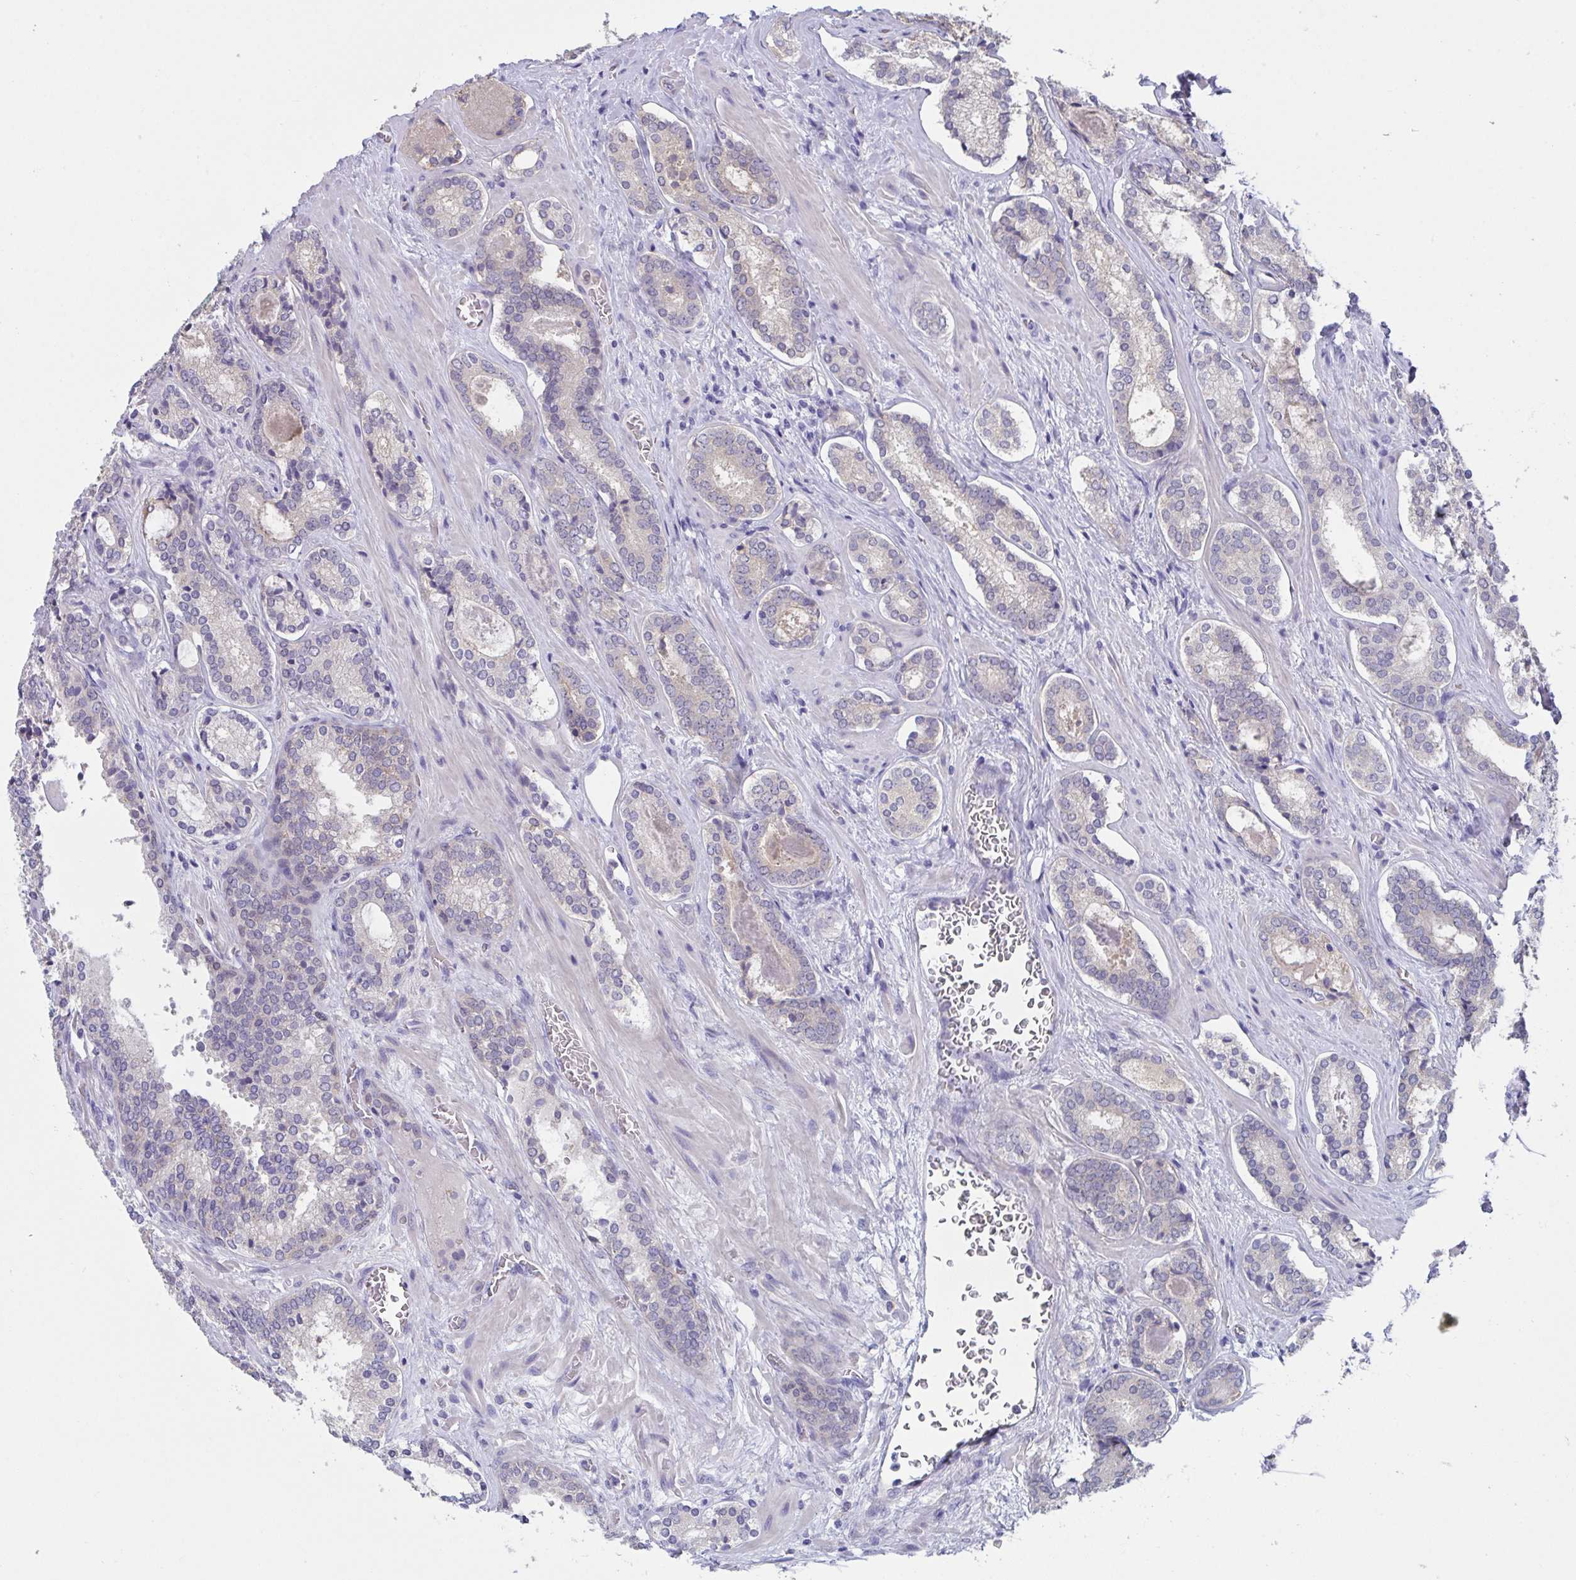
{"staining": {"intensity": "negative", "quantity": "none", "location": "none"}, "tissue": "prostate cancer", "cell_type": "Tumor cells", "image_type": "cancer", "snomed": [{"axis": "morphology", "description": "Adenocarcinoma, Low grade"}, {"axis": "topography", "description": "Prostate"}], "caption": "Tumor cells are negative for brown protein staining in low-grade adenocarcinoma (prostate).", "gene": "TFAP2C", "patient": {"sex": "male", "age": 62}}